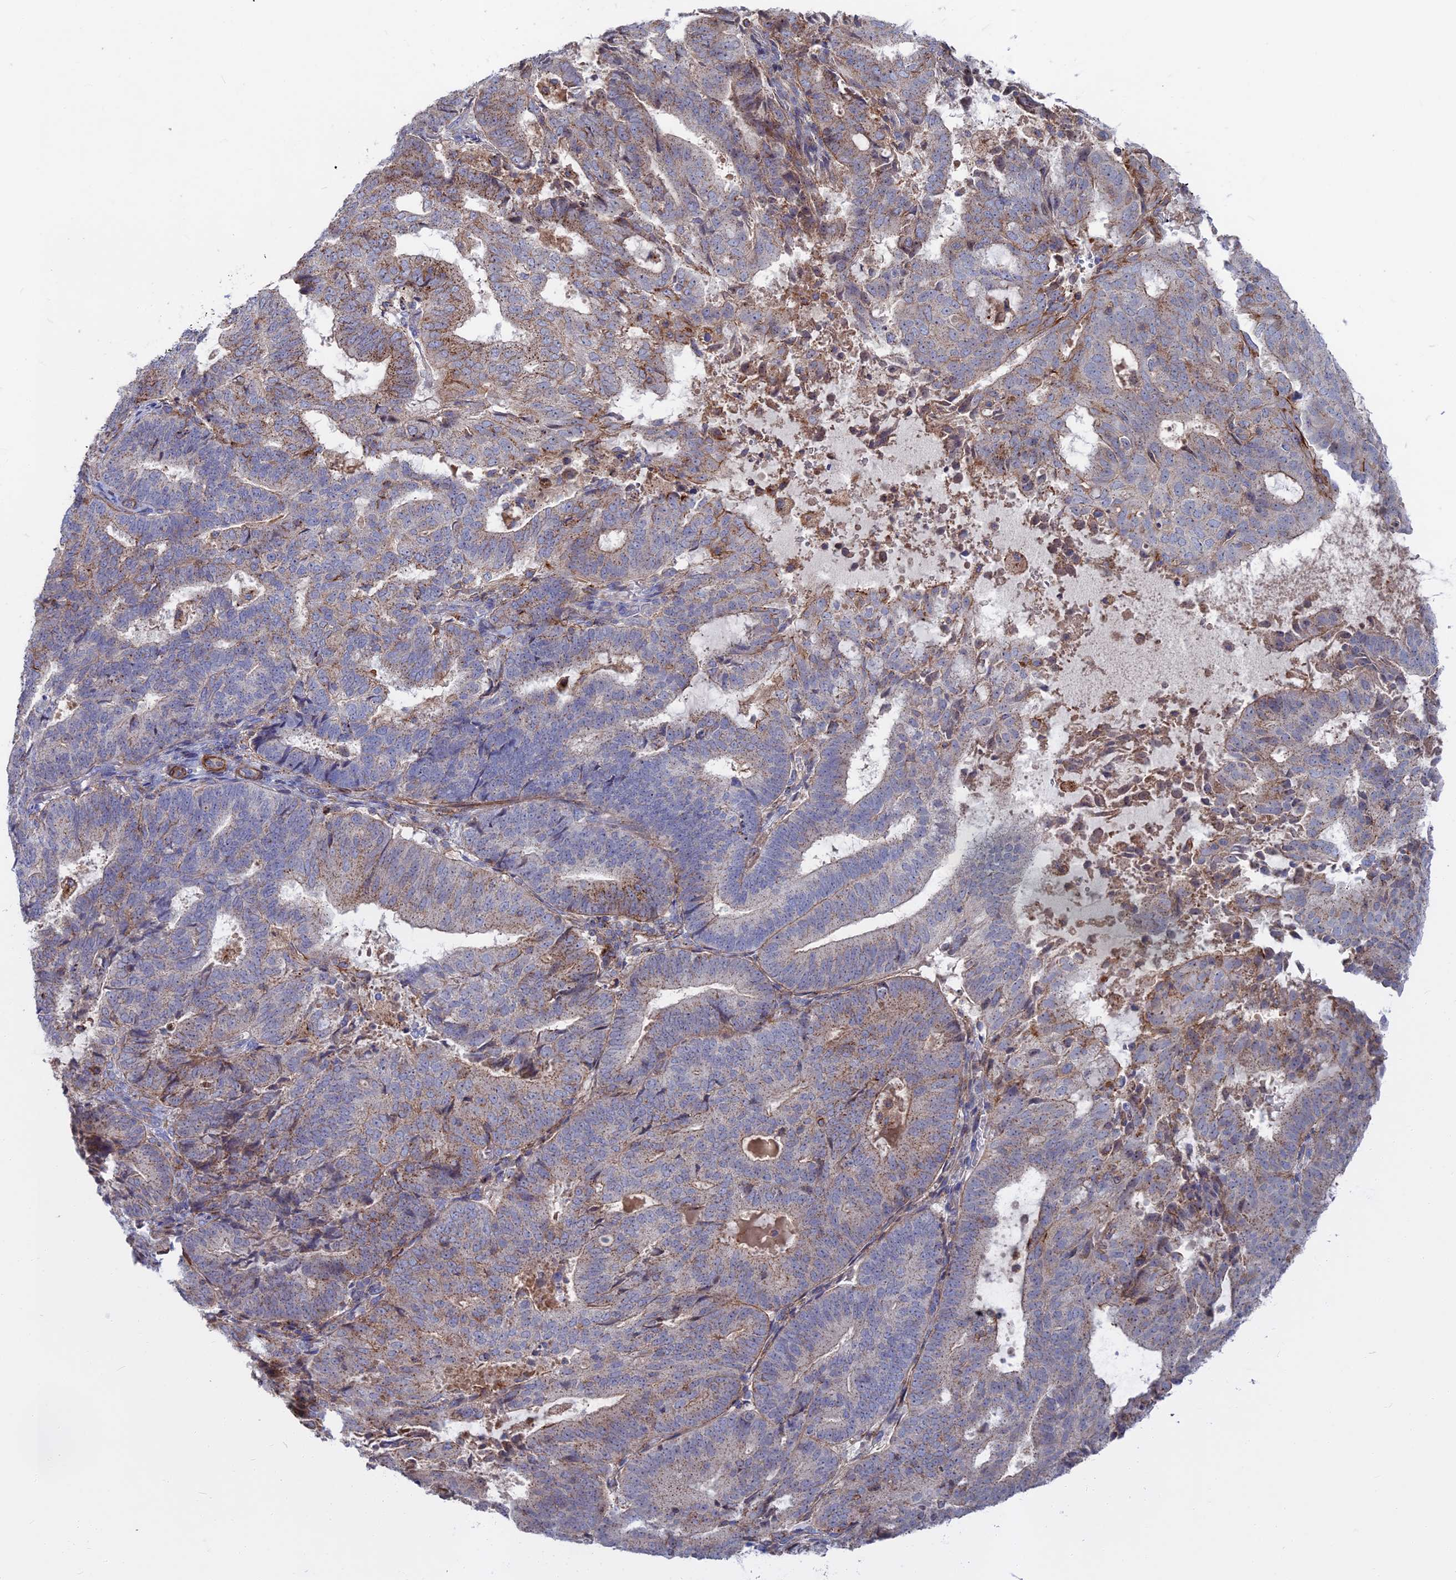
{"staining": {"intensity": "weak", "quantity": "<25%", "location": "cytoplasmic/membranous"}, "tissue": "endometrial cancer", "cell_type": "Tumor cells", "image_type": "cancer", "snomed": [{"axis": "morphology", "description": "Adenocarcinoma, NOS"}, {"axis": "topography", "description": "Endometrium"}], "caption": "Immunohistochemical staining of endometrial adenocarcinoma exhibits no significant expression in tumor cells.", "gene": "LYPD5", "patient": {"sex": "female", "age": 70}}